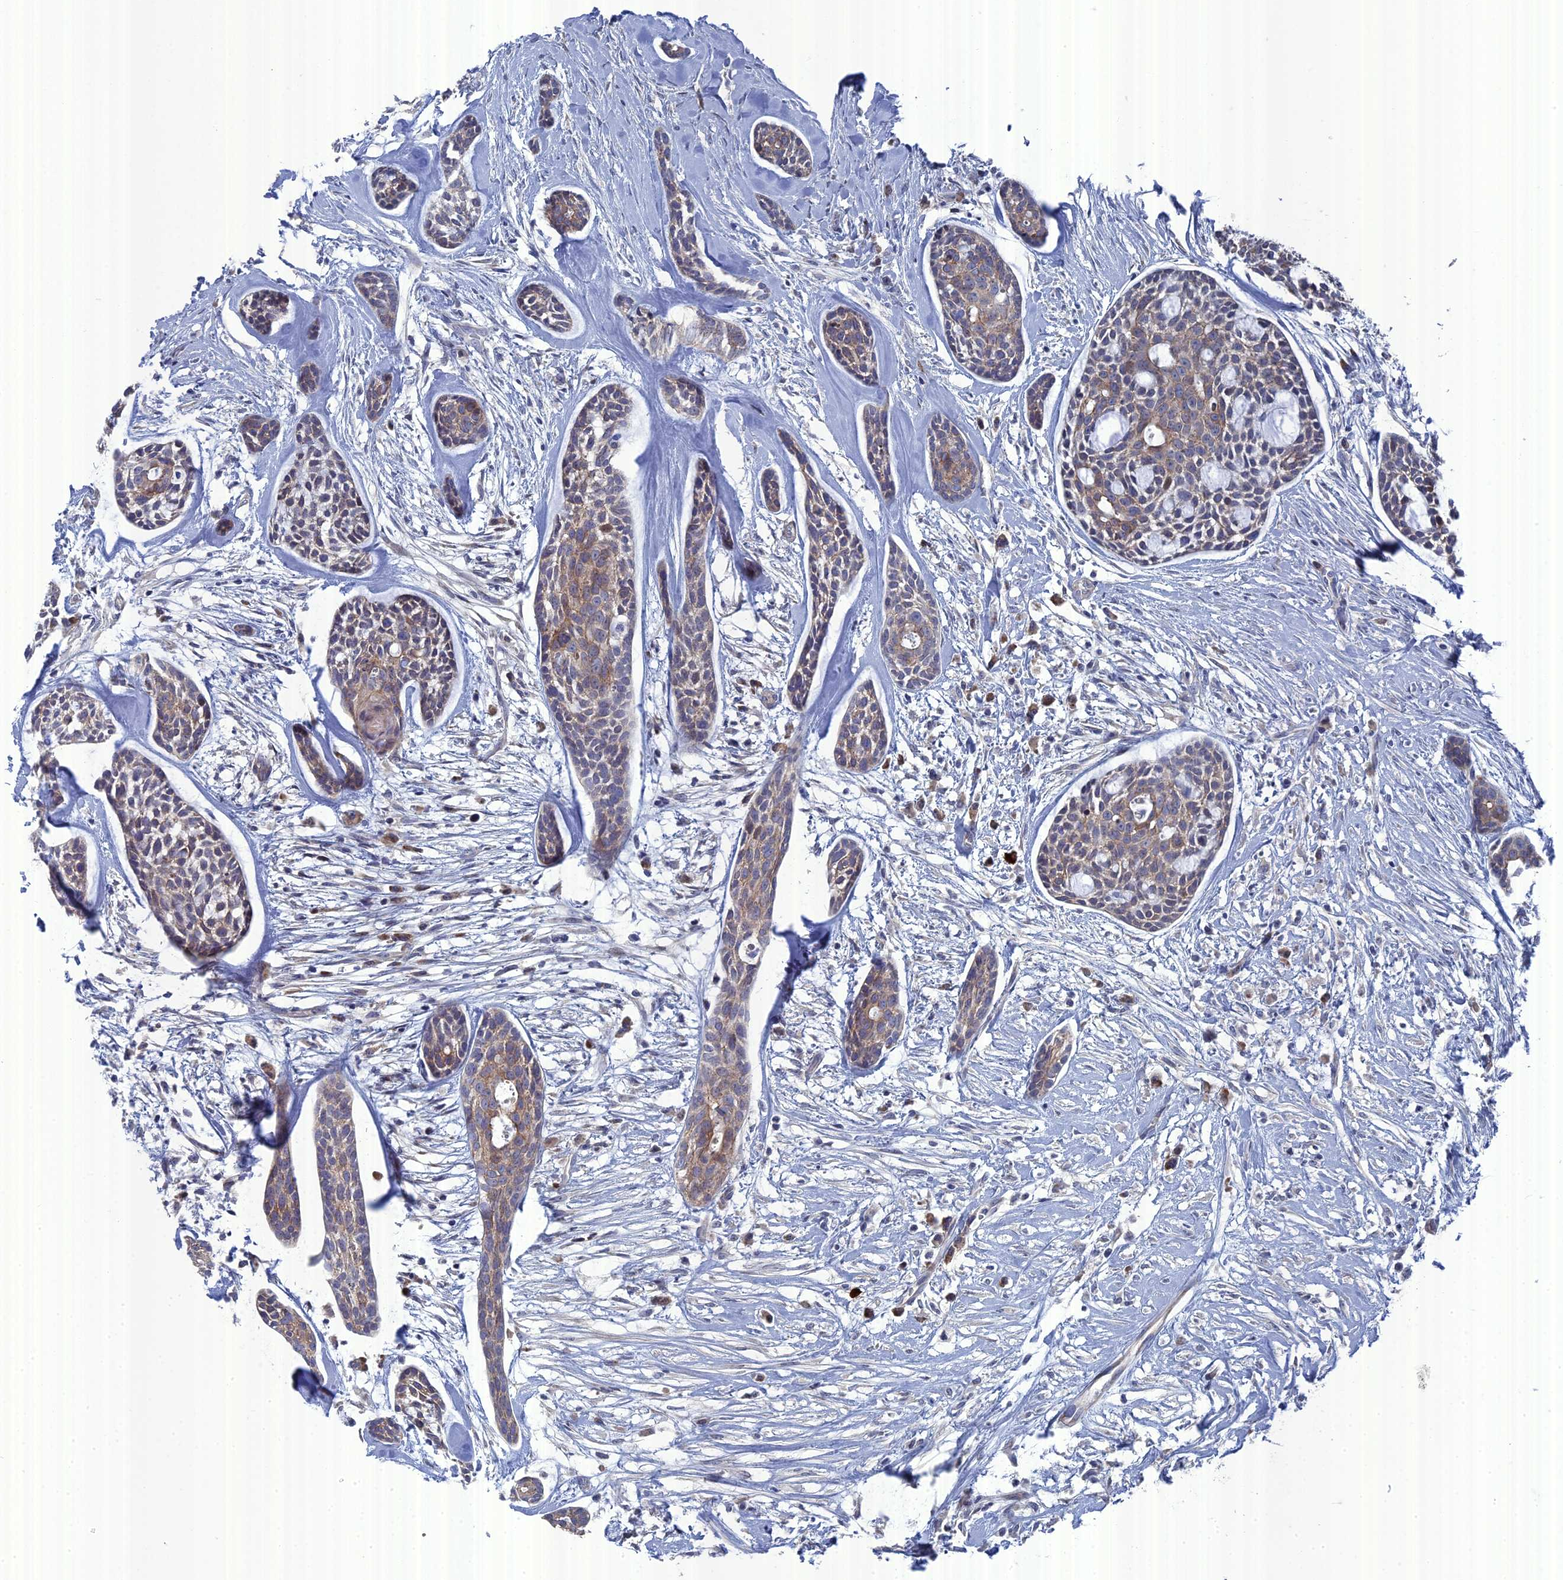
{"staining": {"intensity": "weak", "quantity": "25%-75%", "location": "cytoplasmic/membranous"}, "tissue": "head and neck cancer", "cell_type": "Tumor cells", "image_type": "cancer", "snomed": [{"axis": "morphology", "description": "Adenocarcinoma, NOS"}, {"axis": "topography", "description": "Subcutis"}, {"axis": "topography", "description": "Head-Neck"}], "caption": "Immunohistochemistry (IHC) of adenocarcinoma (head and neck) reveals low levels of weak cytoplasmic/membranous positivity in about 25%-75% of tumor cells. Using DAB (3,3'-diaminobenzidine) (brown) and hematoxylin (blue) stains, captured at high magnification using brightfield microscopy.", "gene": "TMEM161A", "patient": {"sex": "female", "age": 73}}